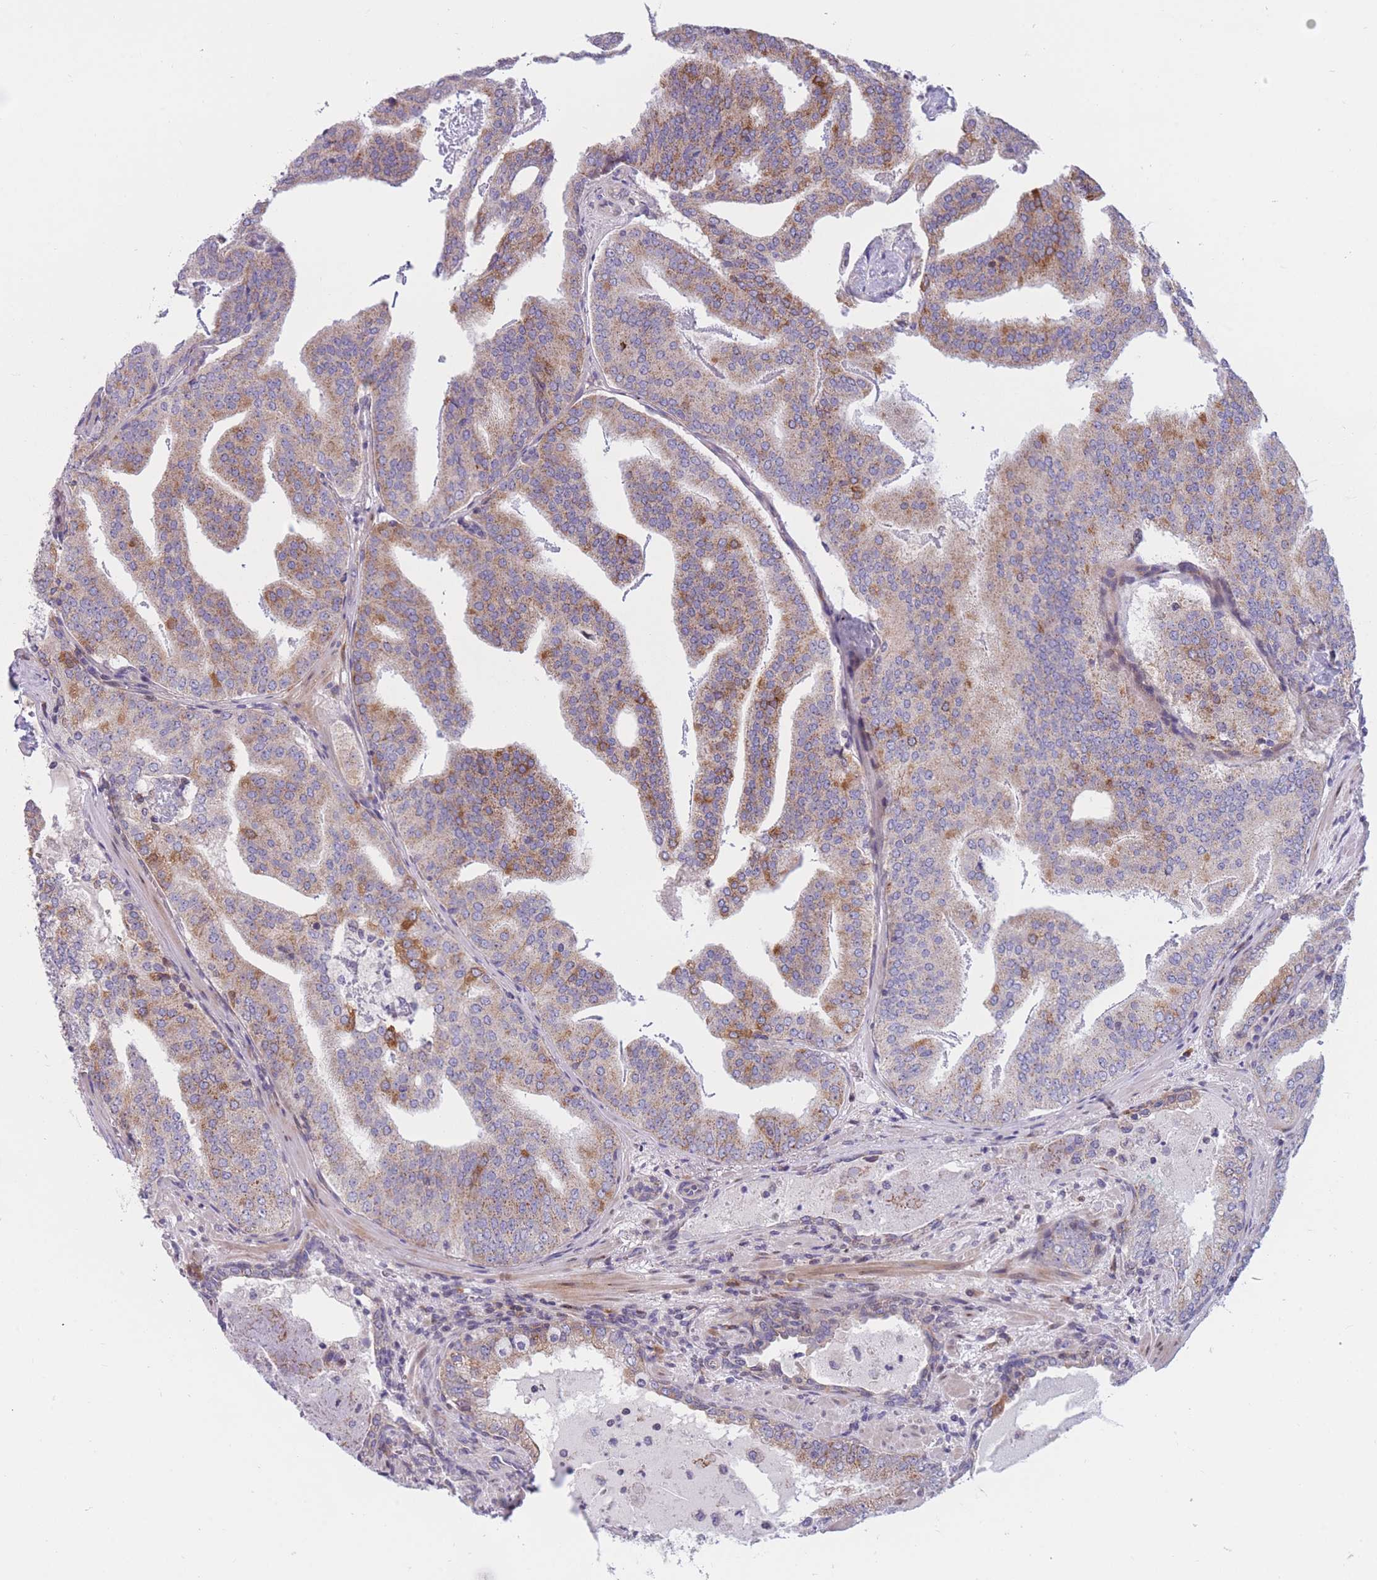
{"staining": {"intensity": "moderate", "quantity": ">75%", "location": "cytoplasmic/membranous"}, "tissue": "prostate cancer", "cell_type": "Tumor cells", "image_type": "cancer", "snomed": [{"axis": "morphology", "description": "Adenocarcinoma, High grade"}, {"axis": "topography", "description": "Prostate"}], "caption": "Immunohistochemistry (DAB (3,3'-diaminobenzidine)) staining of prostate cancer (high-grade adenocarcinoma) shows moderate cytoplasmic/membranous protein expression in approximately >75% of tumor cells.", "gene": "PDE4A", "patient": {"sex": "male", "age": 68}}